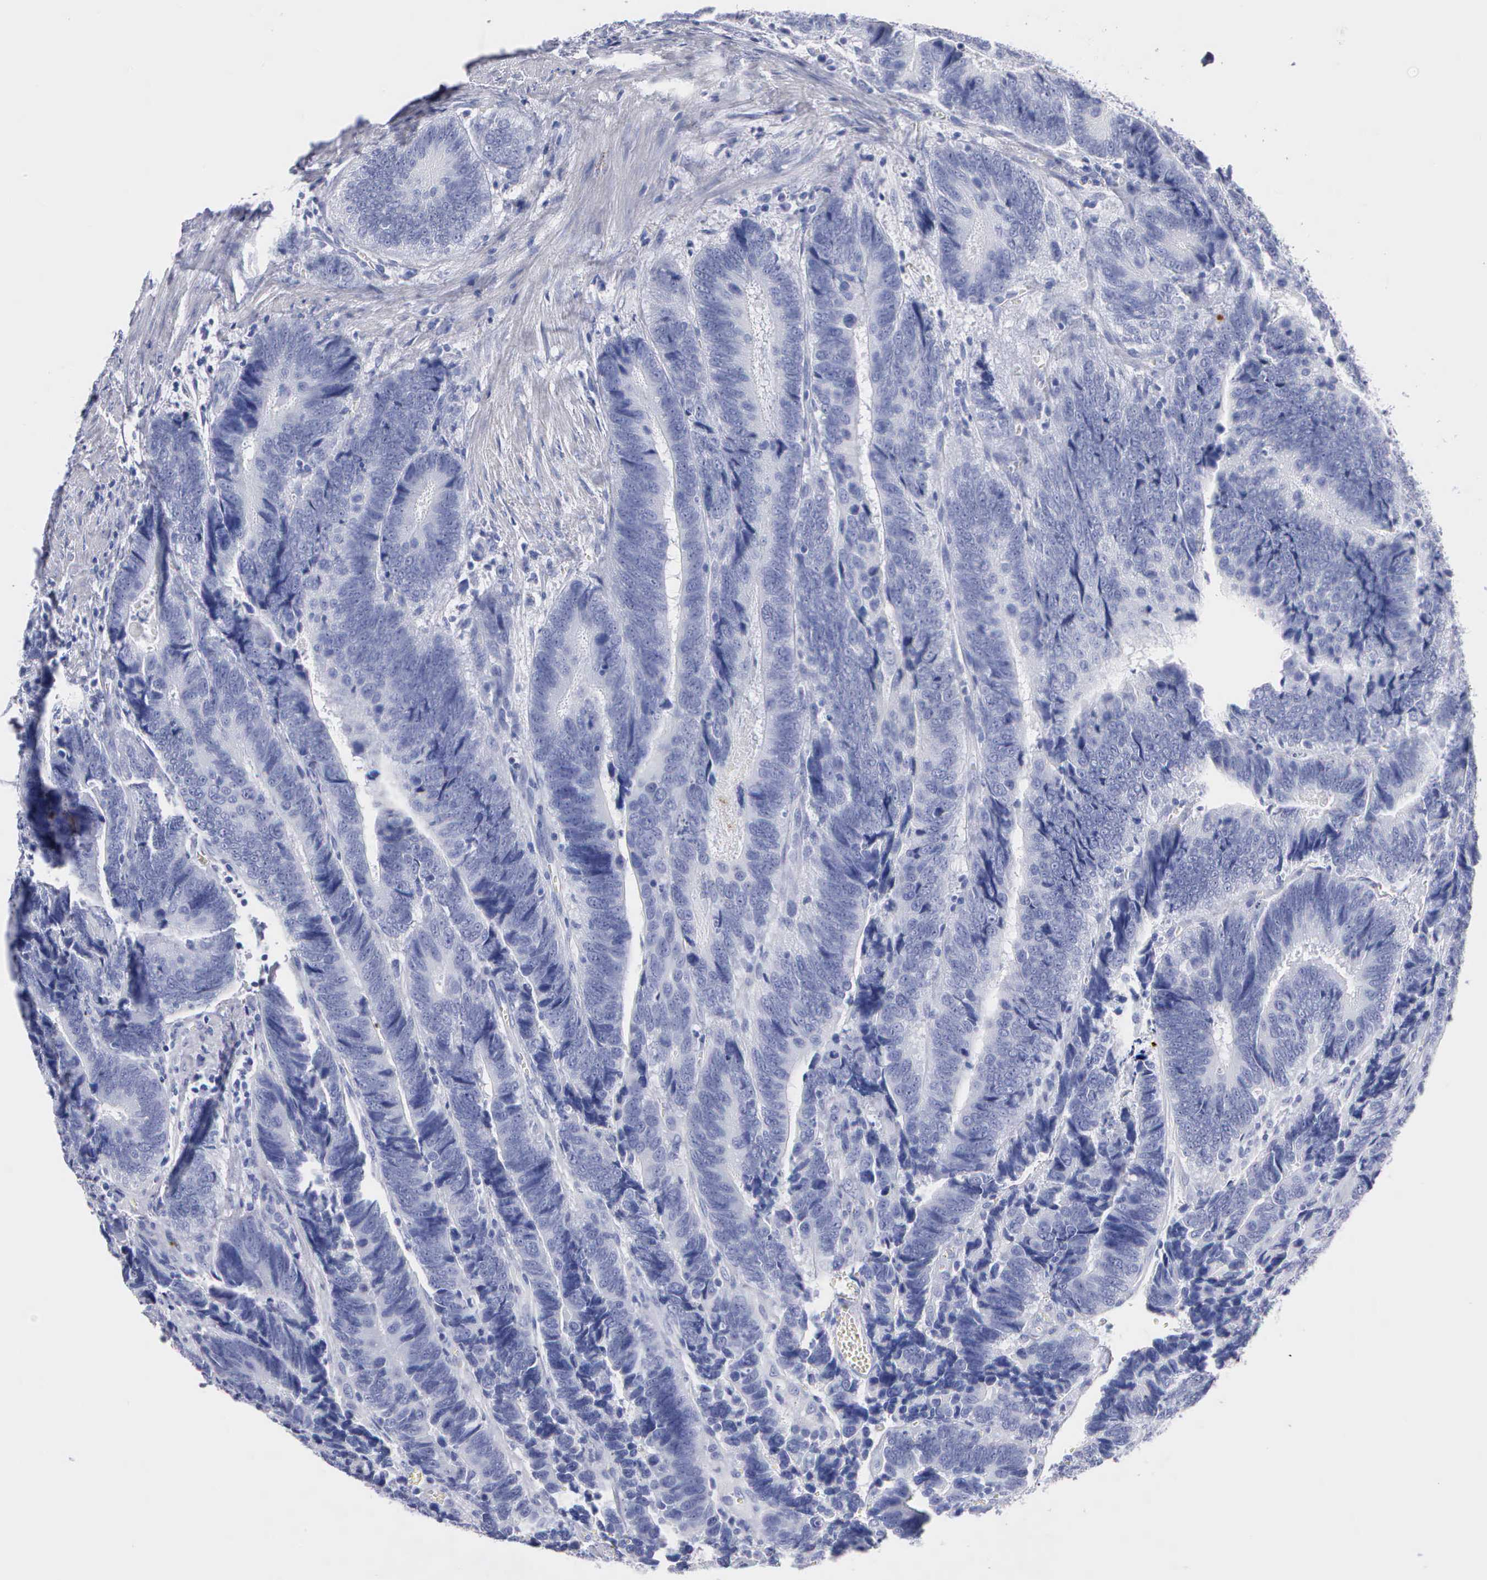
{"staining": {"intensity": "negative", "quantity": "none", "location": "none"}, "tissue": "colorectal cancer", "cell_type": "Tumor cells", "image_type": "cancer", "snomed": [{"axis": "morphology", "description": "Adenocarcinoma, NOS"}, {"axis": "topography", "description": "Colon"}], "caption": "Immunohistochemistry (IHC) image of neoplastic tissue: human colorectal cancer stained with DAB exhibits no significant protein staining in tumor cells. (DAB immunohistochemistry (IHC) with hematoxylin counter stain).", "gene": "CTSG", "patient": {"sex": "male", "age": 72}}